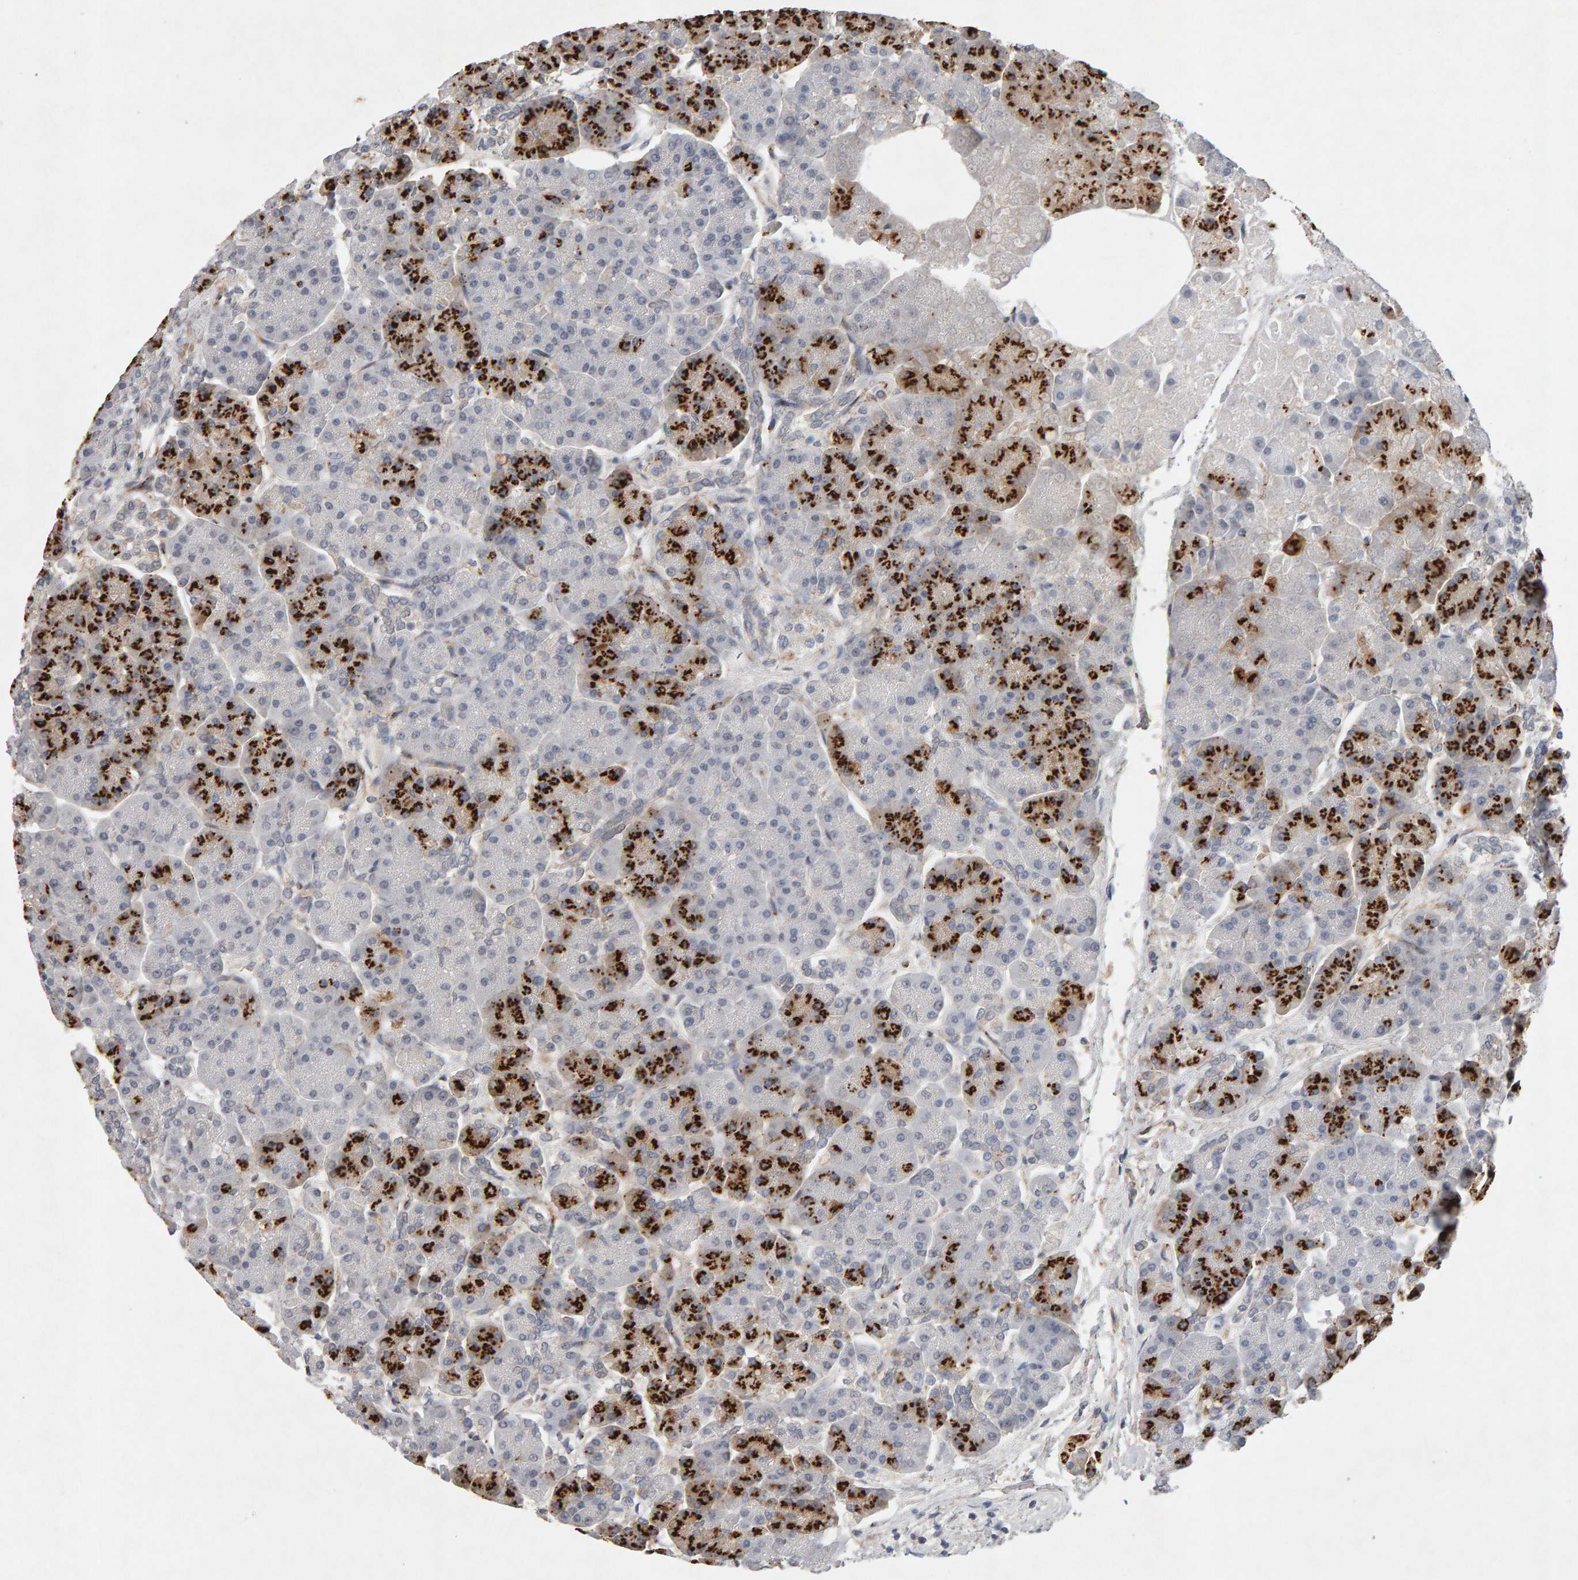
{"staining": {"intensity": "strong", "quantity": "25%-75%", "location": "cytoplasmic/membranous"}, "tissue": "pancreas", "cell_type": "Exocrine glandular cells", "image_type": "normal", "snomed": [{"axis": "morphology", "description": "Normal tissue, NOS"}, {"axis": "topography", "description": "Pancreas"}], "caption": "Protein positivity by IHC reveals strong cytoplasmic/membranous expression in about 25%-75% of exocrine glandular cells in normal pancreas. Nuclei are stained in blue.", "gene": "PTPRM", "patient": {"sex": "female", "age": 70}}